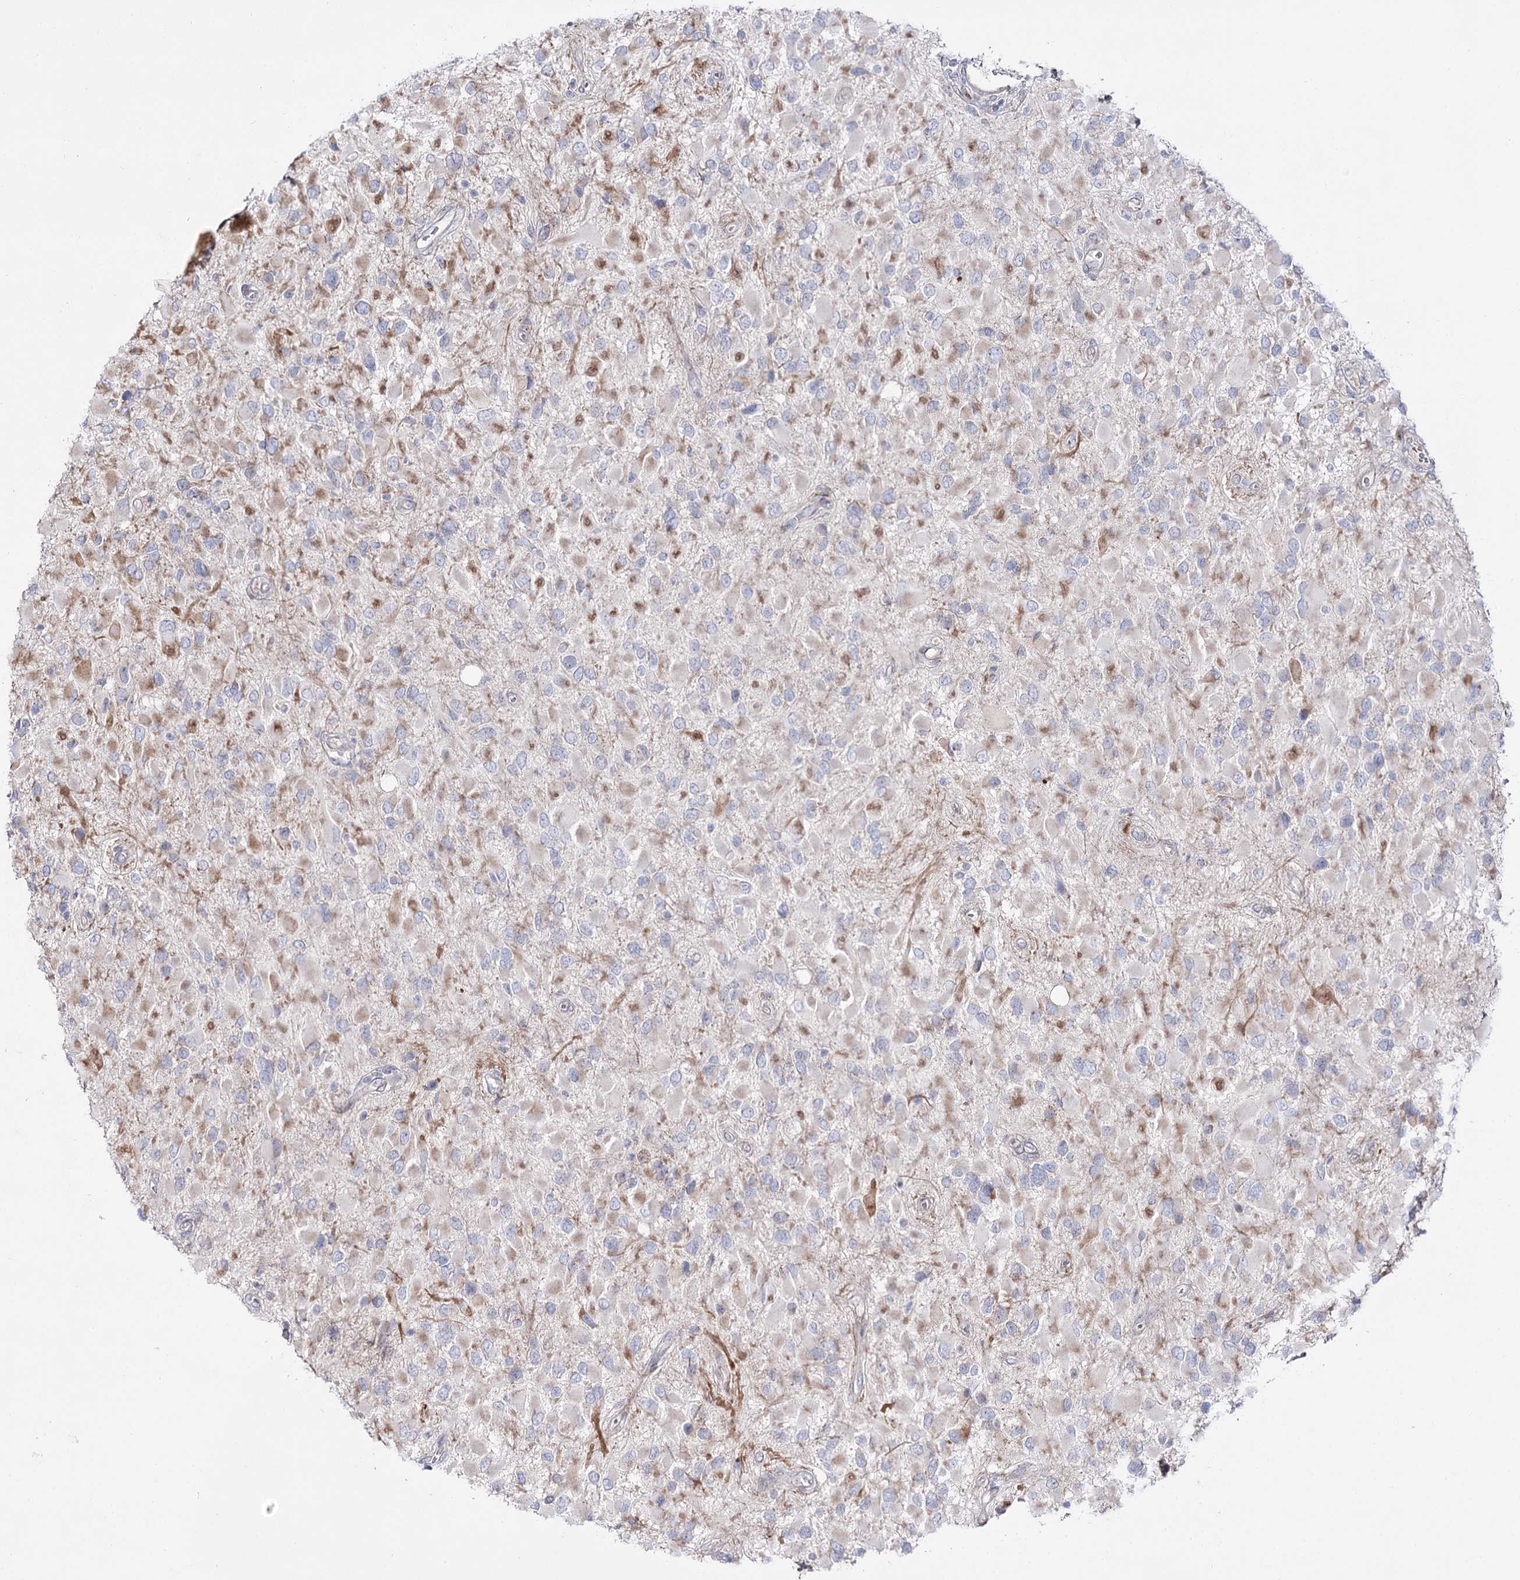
{"staining": {"intensity": "moderate", "quantity": "<25%", "location": "cytoplasmic/membranous"}, "tissue": "glioma", "cell_type": "Tumor cells", "image_type": "cancer", "snomed": [{"axis": "morphology", "description": "Glioma, malignant, High grade"}, {"axis": "topography", "description": "Brain"}], "caption": "The immunohistochemical stain highlights moderate cytoplasmic/membranous positivity in tumor cells of glioma tissue.", "gene": "C11orf80", "patient": {"sex": "male", "age": 53}}